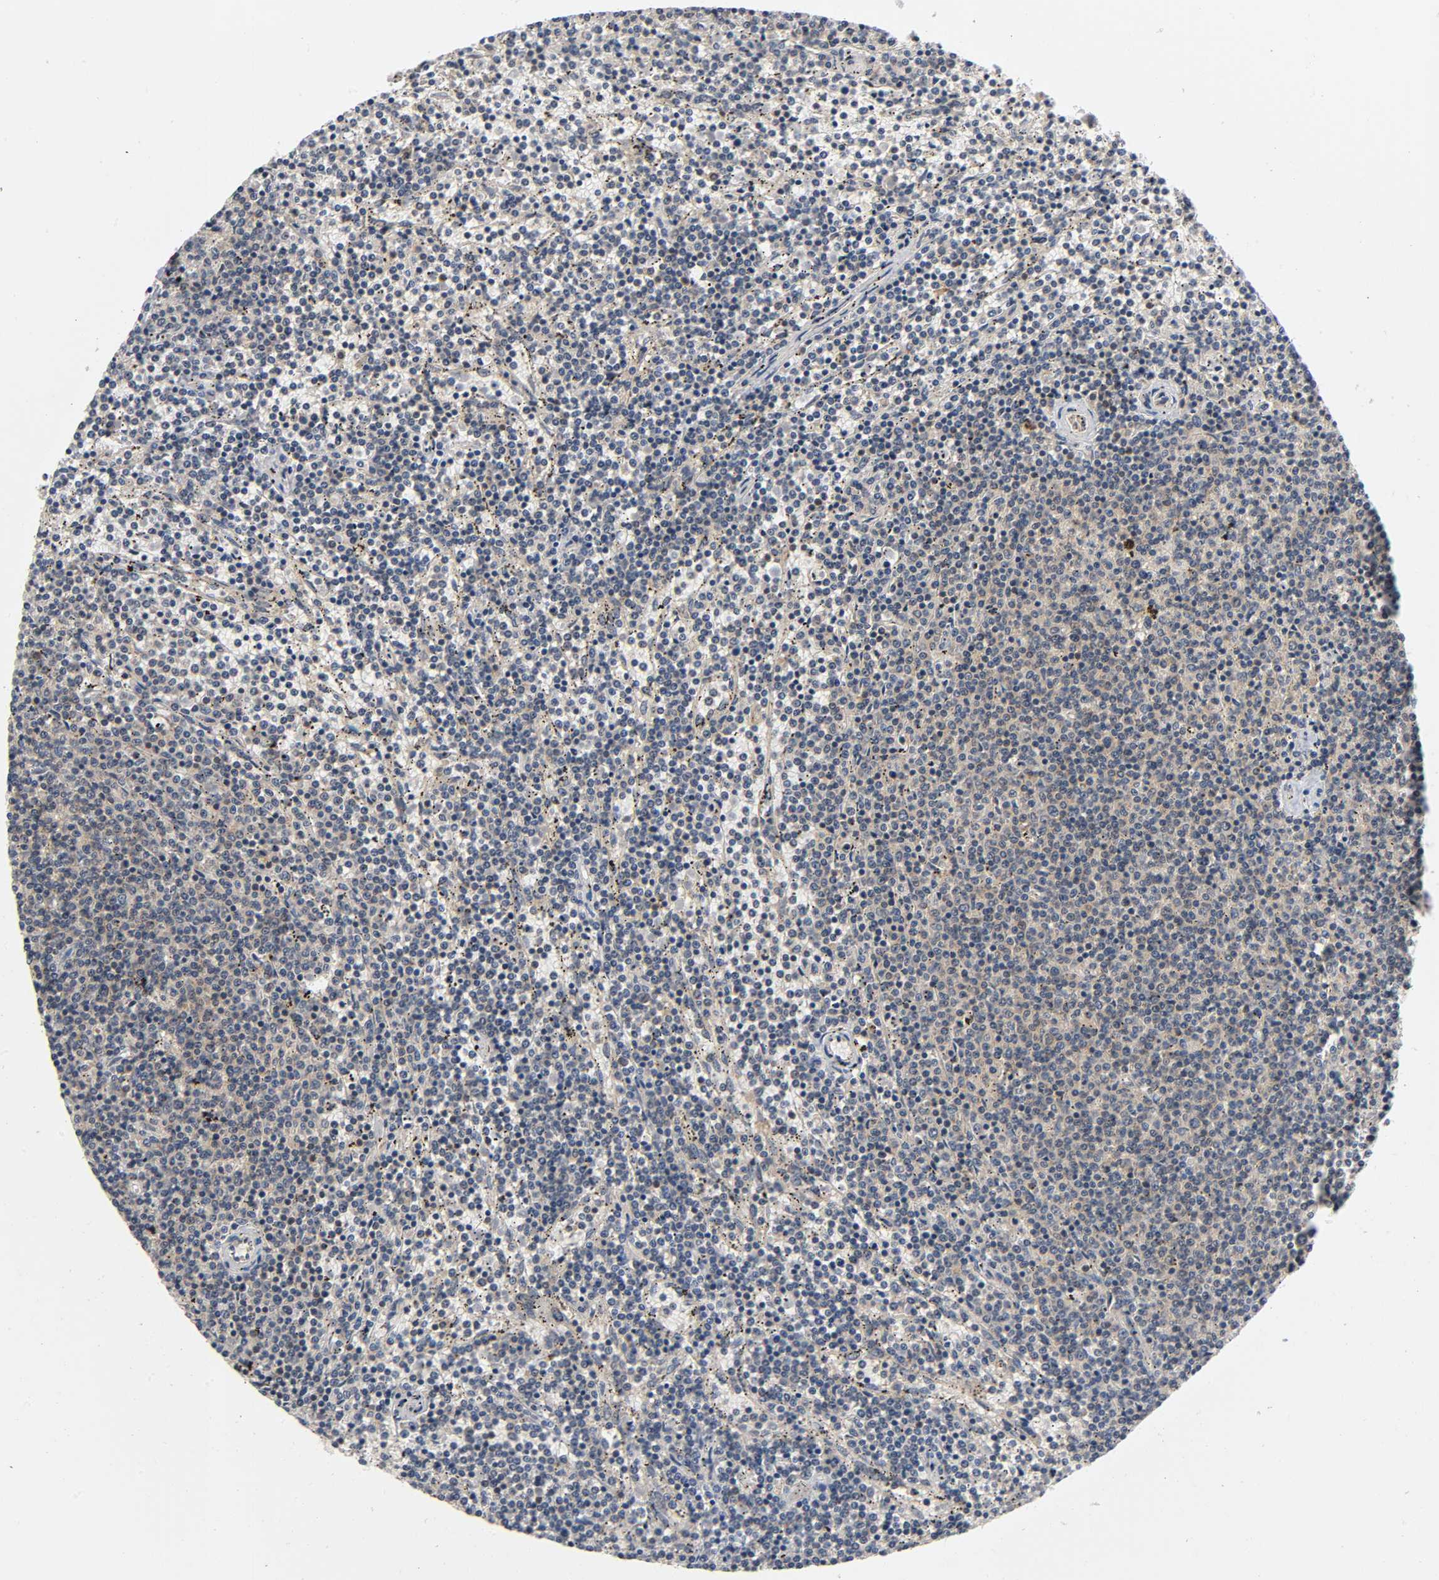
{"staining": {"intensity": "weak", "quantity": ">75%", "location": "cytoplasmic/membranous"}, "tissue": "lymphoma", "cell_type": "Tumor cells", "image_type": "cancer", "snomed": [{"axis": "morphology", "description": "Malignant lymphoma, non-Hodgkin's type, Low grade"}, {"axis": "topography", "description": "Spleen"}], "caption": "A high-resolution micrograph shows immunohistochemistry (IHC) staining of low-grade malignant lymphoma, non-Hodgkin's type, which reveals weak cytoplasmic/membranous positivity in about >75% of tumor cells.", "gene": "MAPK8", "patient": {"sex": "female", "age": 50}}